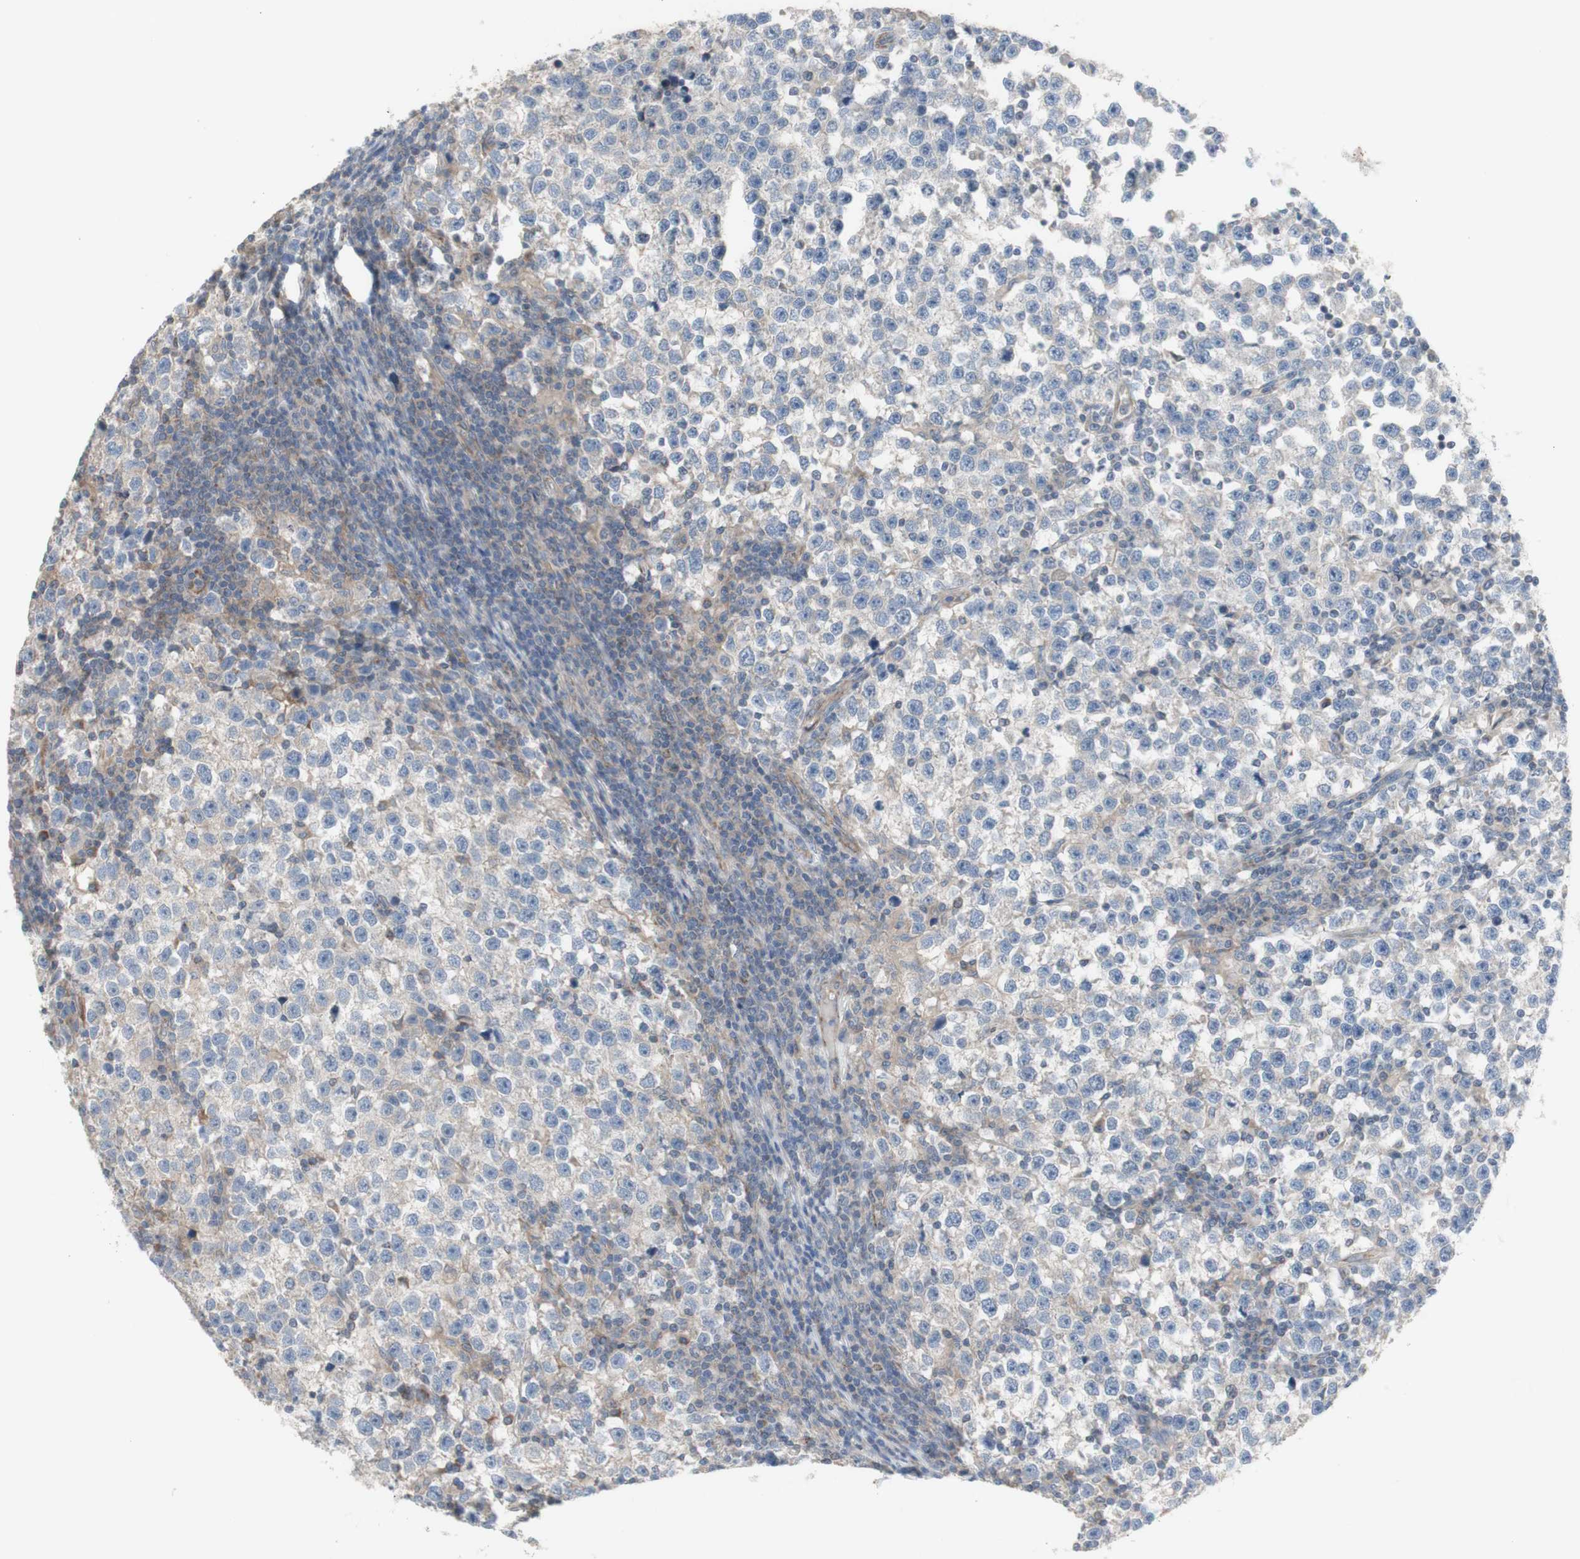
{"staining": {"intensity": "weak", "quantity": "<25%", "location": "cytoplasmic/membranous"}, "tissue": "testis cancer", "cell_type": "Tumor cells", "image_type": "cancer", "snomed": [{"axis": "morphology", "description": "Seminoma, NOS"}, {"axis": "topography", "description": "Testis"}], "caption": "Immunohistochemical staining of testis cancer (seminoma) shows no significant expression in tumor cells.", "gene": "C3orf52", "patient": {"sex": "male", "age": 43}}